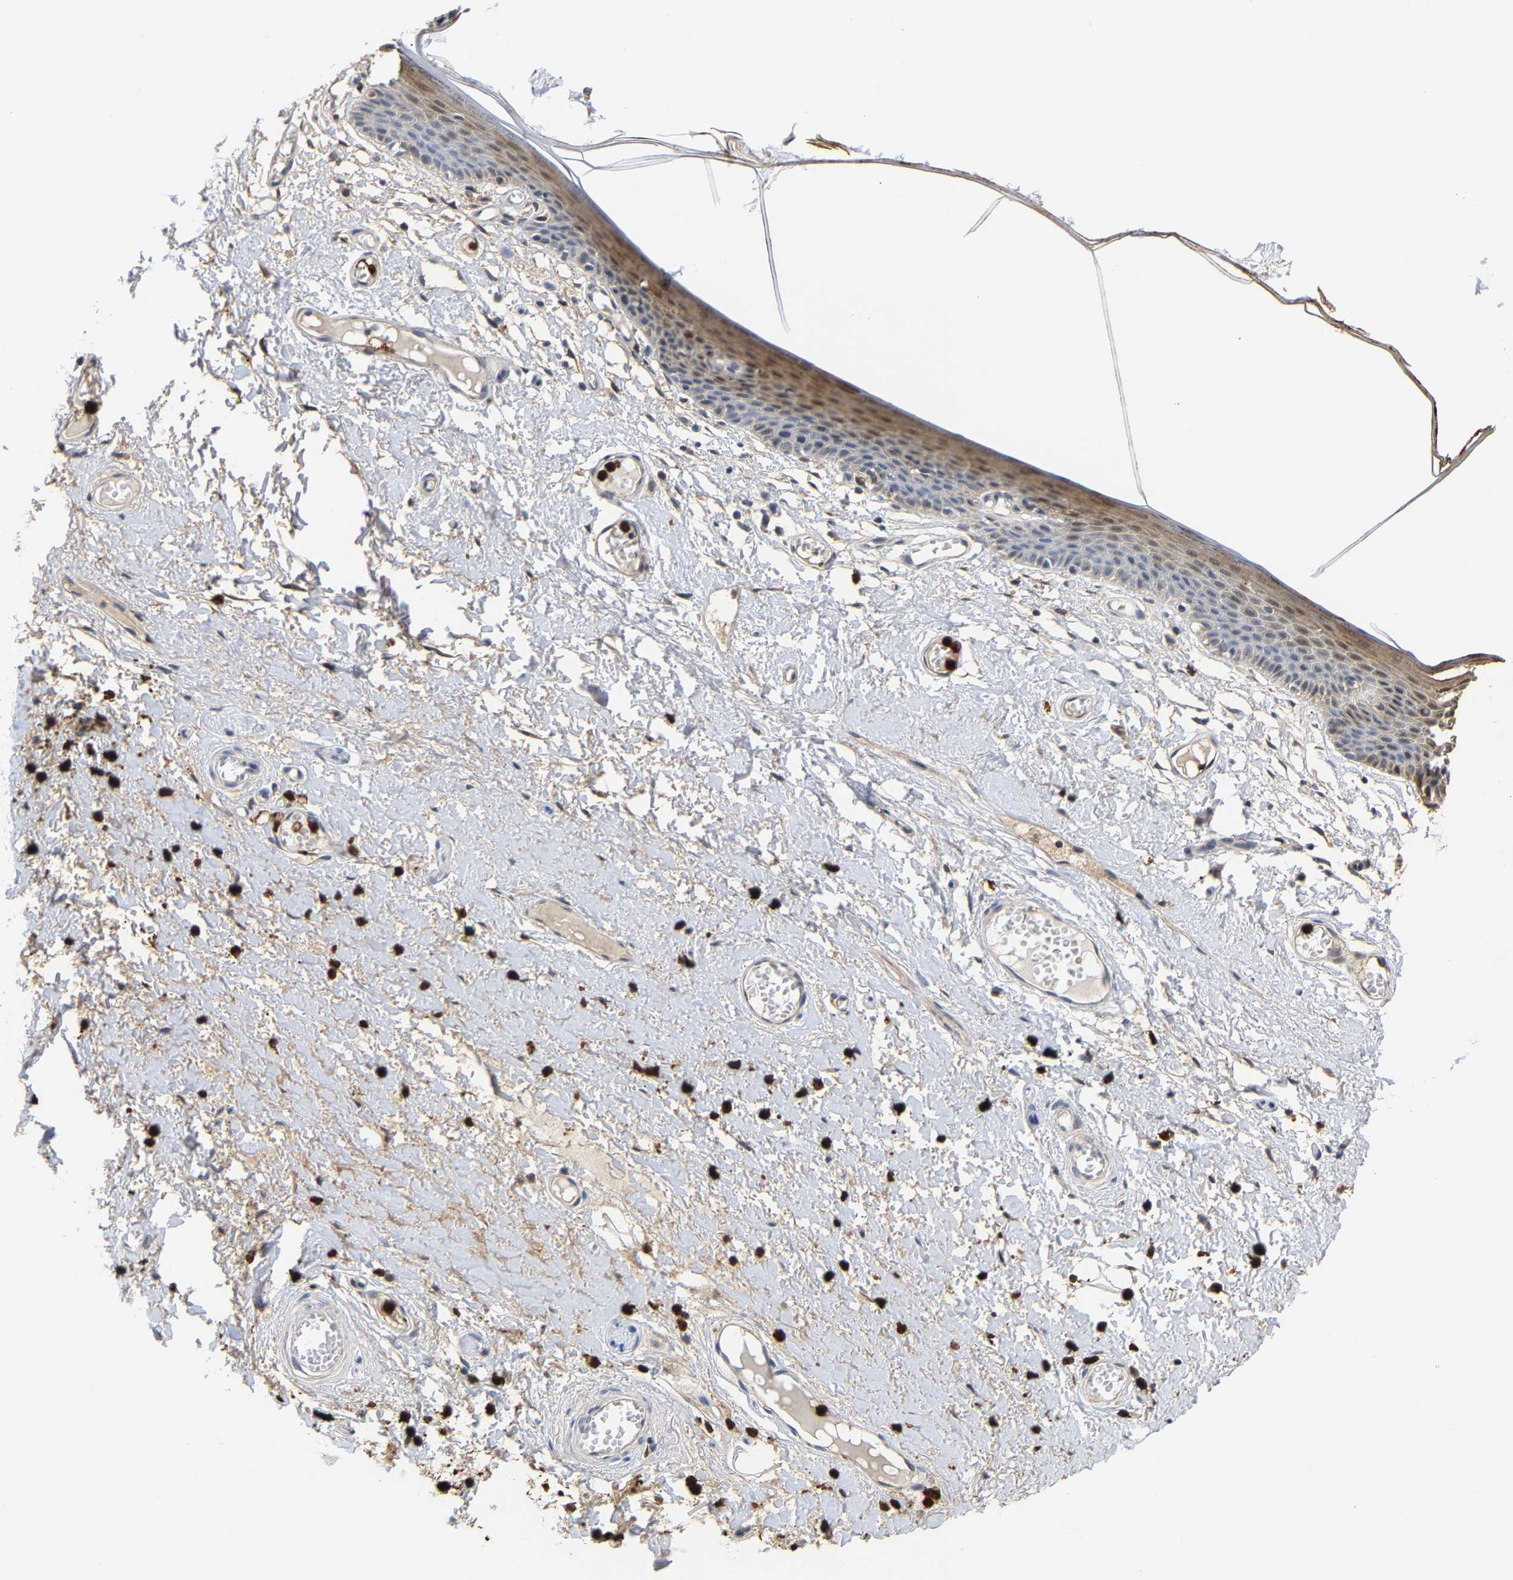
{"staining": {"intensity": "moderate", "quantity": ">75%", "location": "cytoplasmic/membranous,nuclear"}, "tissue": "skin", "cell_type": "Epidermal cells", "image_type": "normal", "snomed": [{"axis": "morphology", "description": "Normal tissue, NOS"}, {"axis": "topography", "description": "Vulva"}], "caption": "Immunohistochemistry (IHC) of normal human skin demonstrates medium levels of moderate cytoplasmic/membranous,nuclear positivity in about >75% of epidermal cells.", "gene": "TDRD7", "patient": {"sex": "female", "age": 54}}